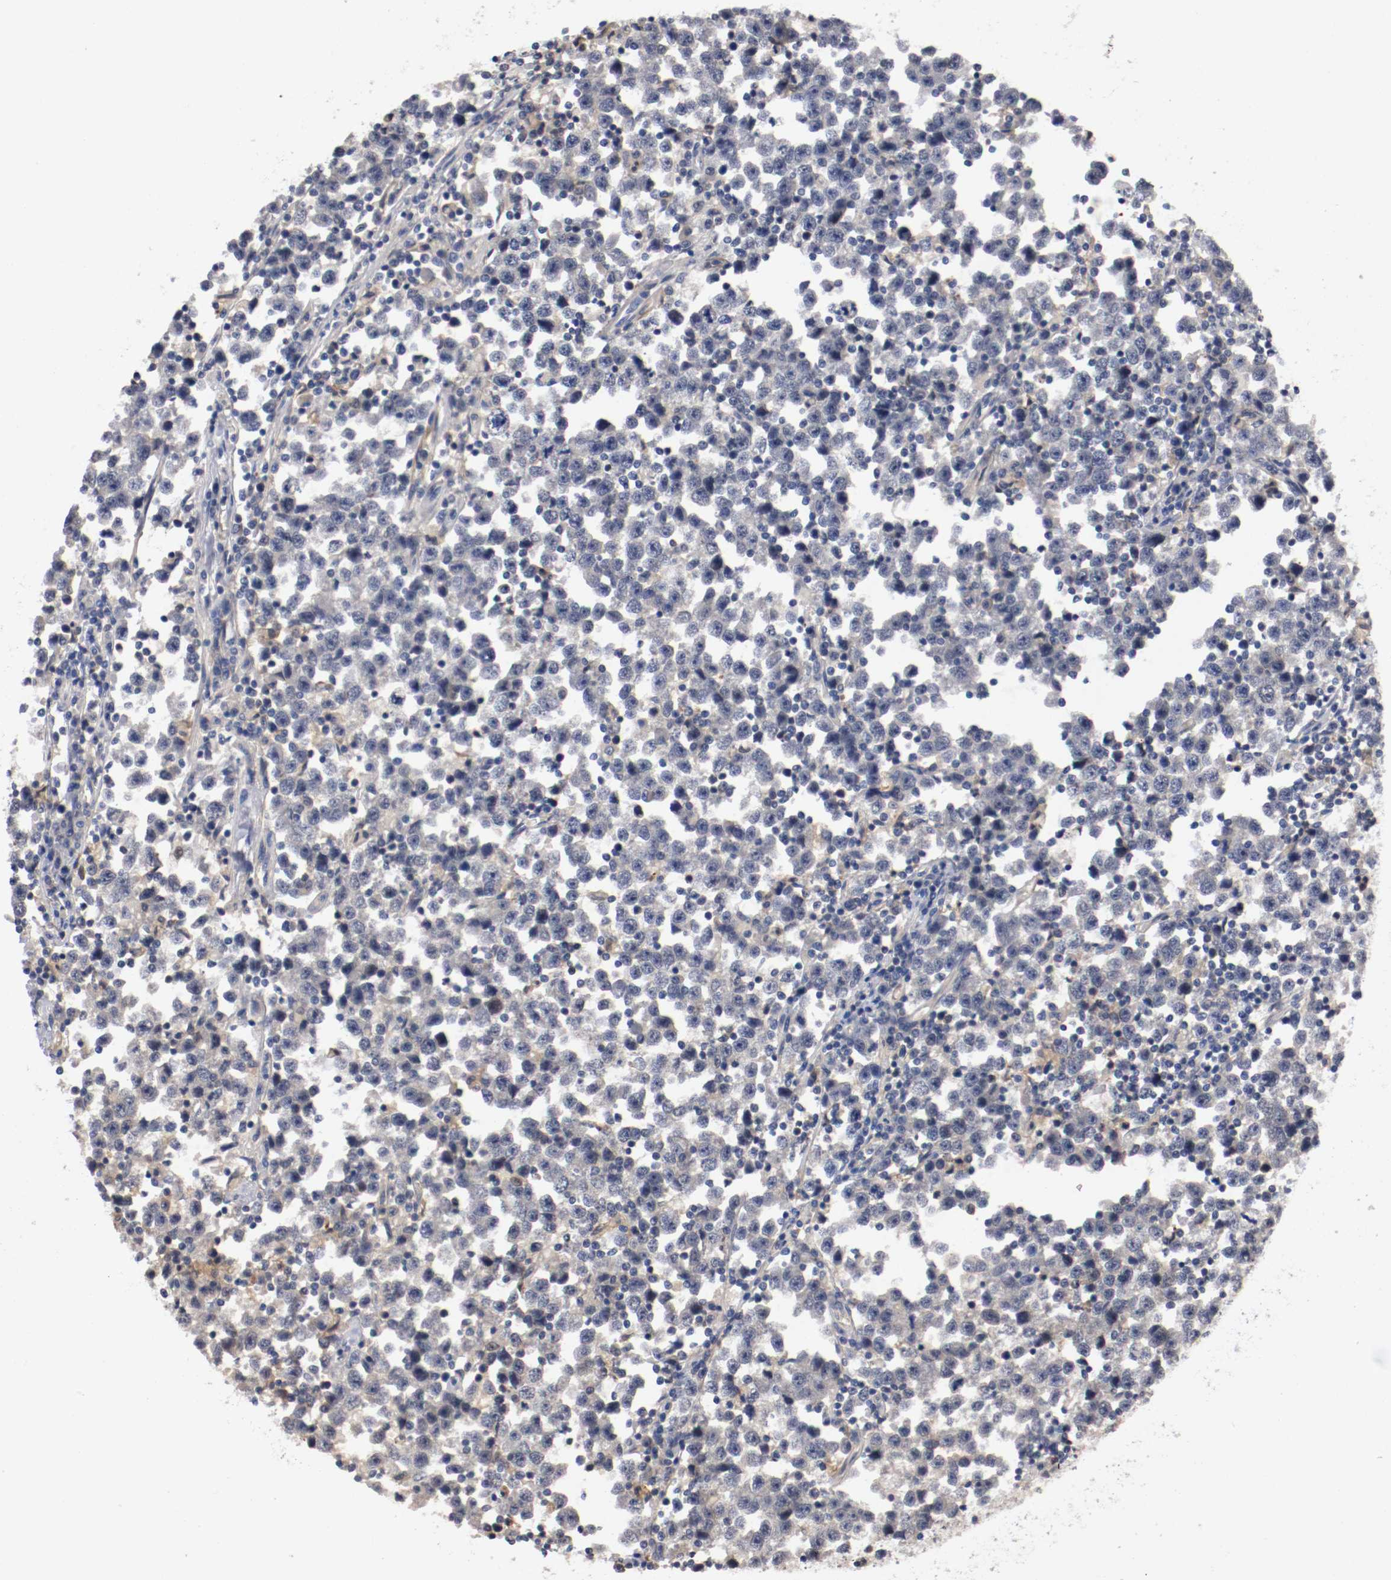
{"staining": {"intensity": "negative", "quantity": "none", "location": "none"}, "tissue": "testis cancer", "cell_type": "Tumor cells", "image_type": "cancer", "snomed": [{"axis": "morphology", "description": "Seminoma, NOS"}, {"axis": "topography", "description": "Testis"}], "caption": "Tumor cells are negative for brown protein staining in seminoma (testis).", "gene": "RBM23", "patient": {"sex": "male", "age": 43}}